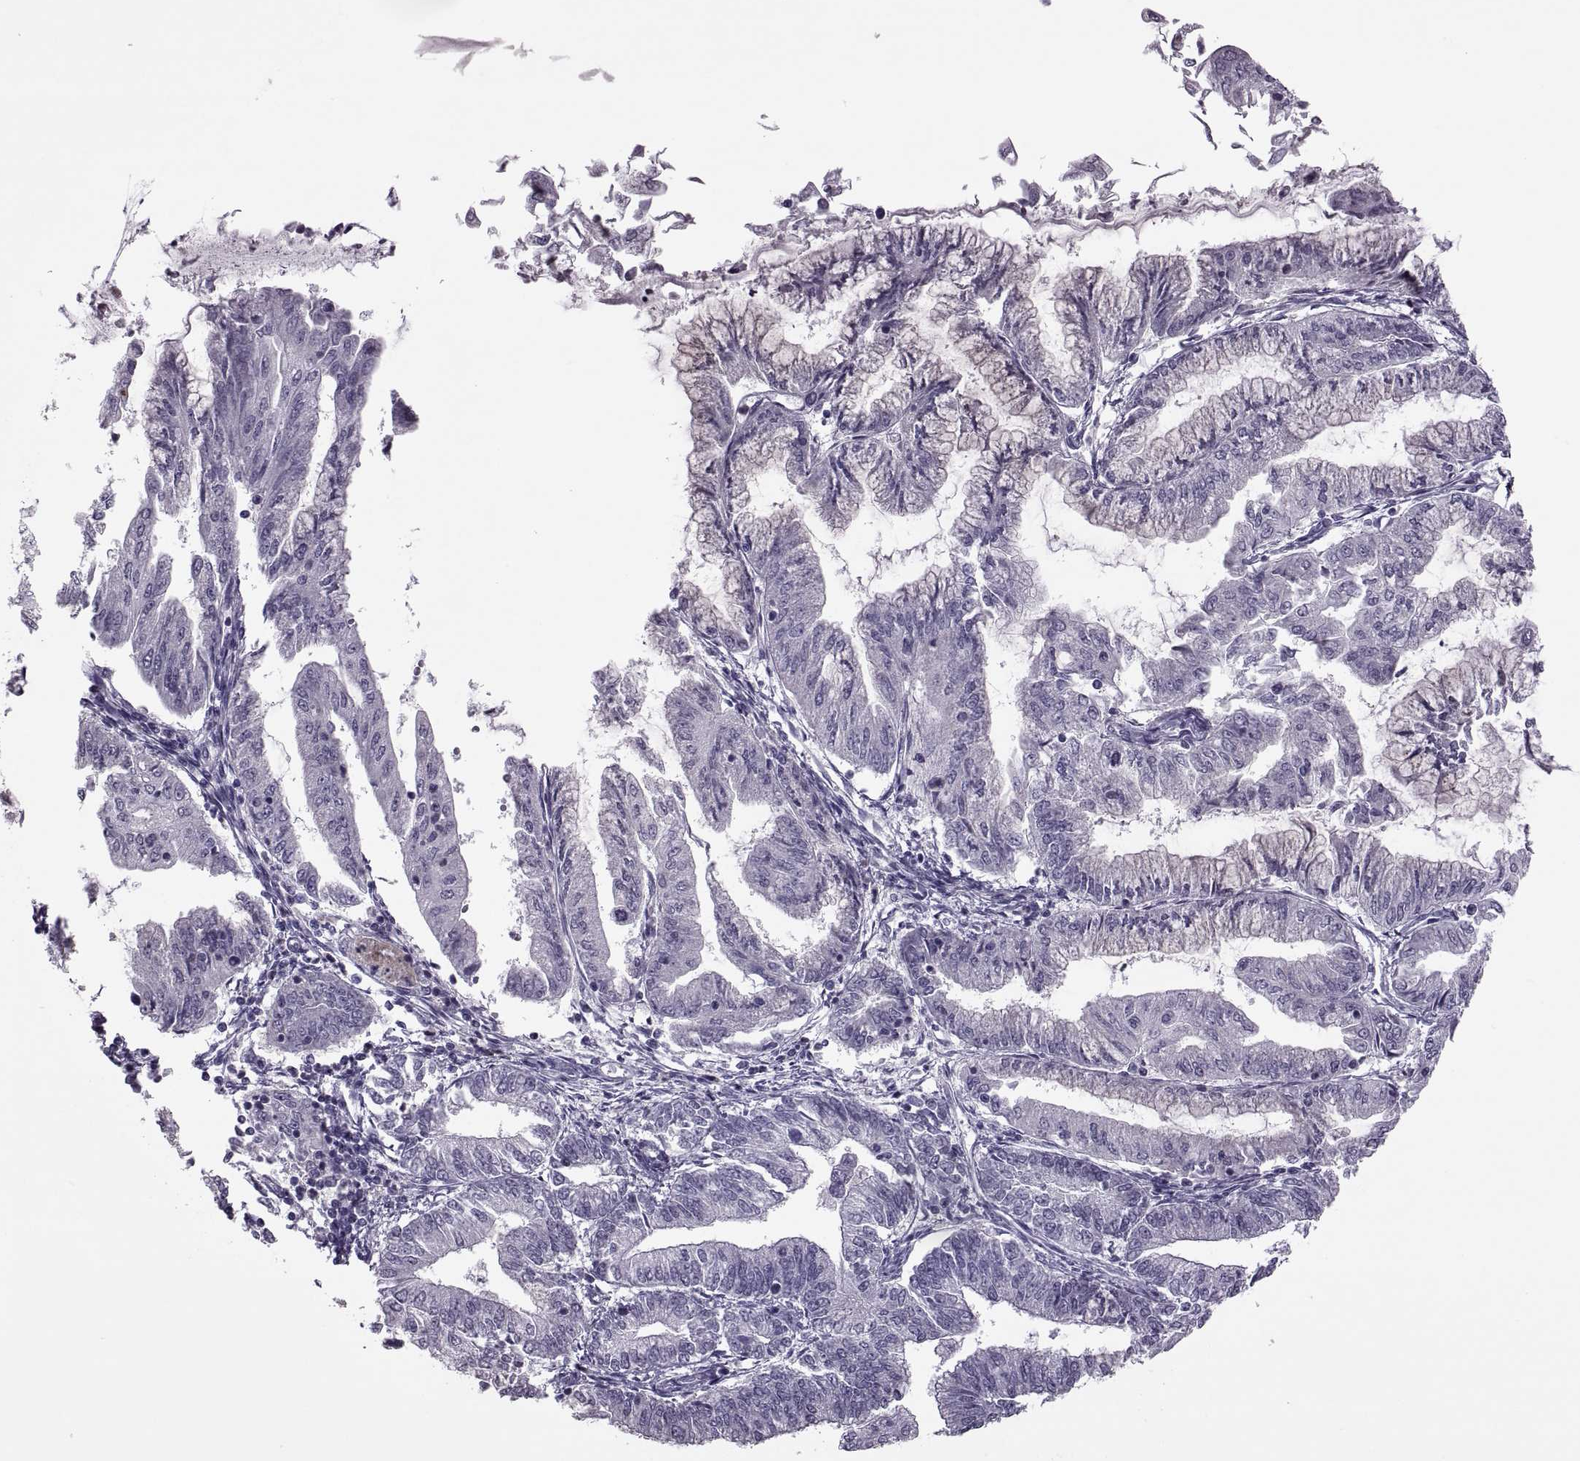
{"staining": {"intensity": "negative", "quantity": "none", "location": "none"}, "tissue": "endometrial cancer", "cell_type": "Tumor cells", "image_type": "cancer", "snomed": [{"axis": "morphology", "description": "Adenocarcinoma, NOS"}, {"axis": "topography", "description": "Endometrium"}], "caption": "This image is of endometrial cancer (adenocarcinoma) stained with immunohistochemistry to label a protein in brown with the nuclei are counter-stained blue. There is no staining in tumor cells. Nuclei are stained in blue.", "gene": "ODF3", "patient": {"sex": "female", "age": 55}}